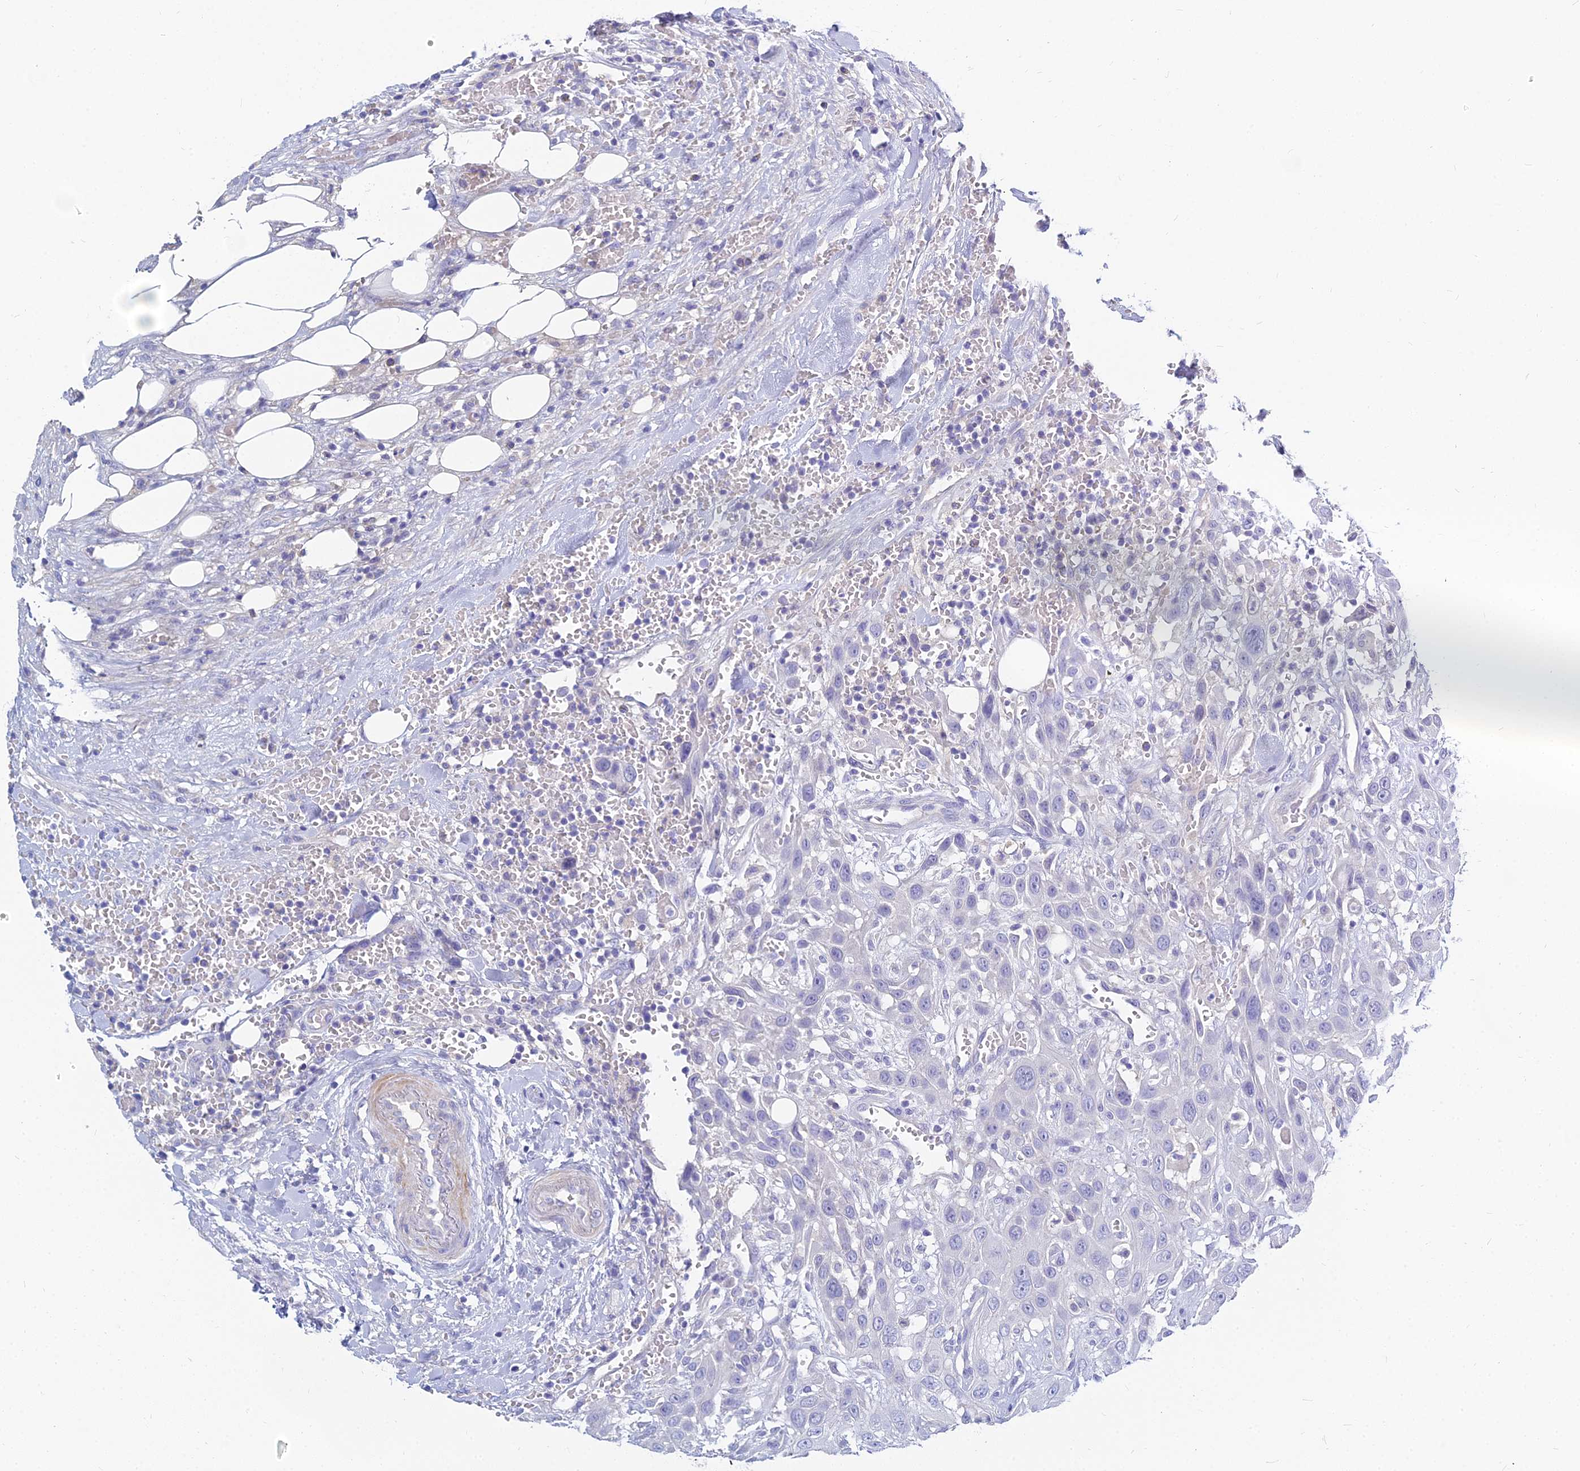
{"staining": {"intensity": "negative", "quantity": "none", "location": "none"}, "tissue": "head and neck cancer", "cell_type": "Tumor cells", "image_type": "cancer", "snomed": [{"axis": "morphology", "description": "Squamous cell carcinoma, NOS"}, {"axis": "topography", "description": "Head-Neck"}], "caption": "High power microscopy photomicrograph of an immunohistochemistry (IHC) micrograph of head and neck squamous cell carcinoma, revealing no significant staining in tumor cells.", "gene": "ZNF552", "patient": {"sex": "male", "age": 81}}